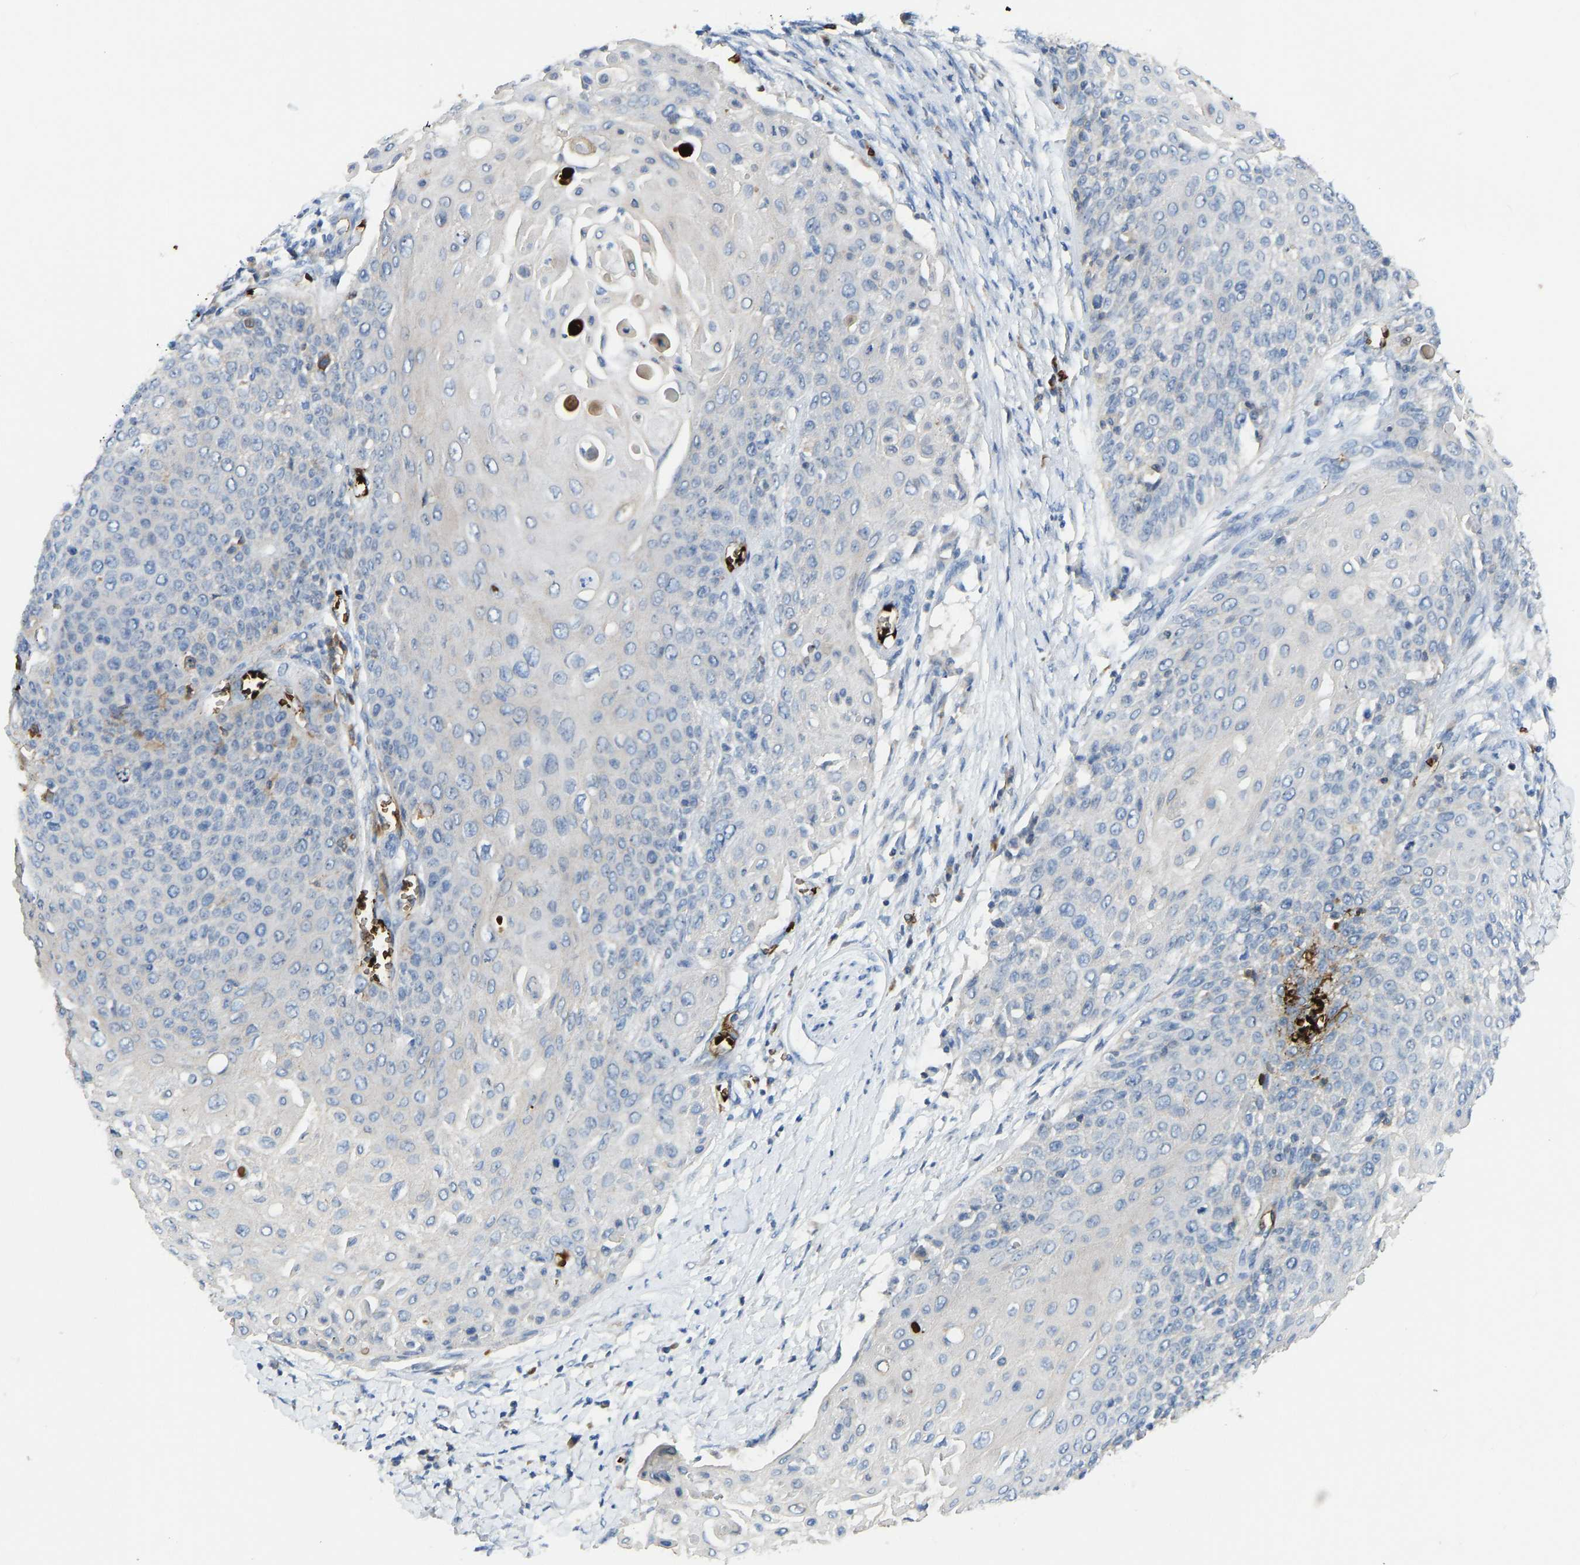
{"staining": {"intensity": "negative", "quantity": "none", "location": "none"}, "tissue": "cervical cancer", "cell_type": "Tumor cells", "image_type": "cancer", "snomed": [{"axis": "morphology", "description": "Squamous cell carcinoma, NOS"}, {"axis": "topography", "description": "Cervix"}], "caption": "Immunohistochemistry (IHC) micrograph of cervical cancer (squamous cell carcinoma) stained for a protein (brown), which exhibits no staining in tumor cells.", "gene": "PIGS", "patient": {"sex": "female", "age": 39}}